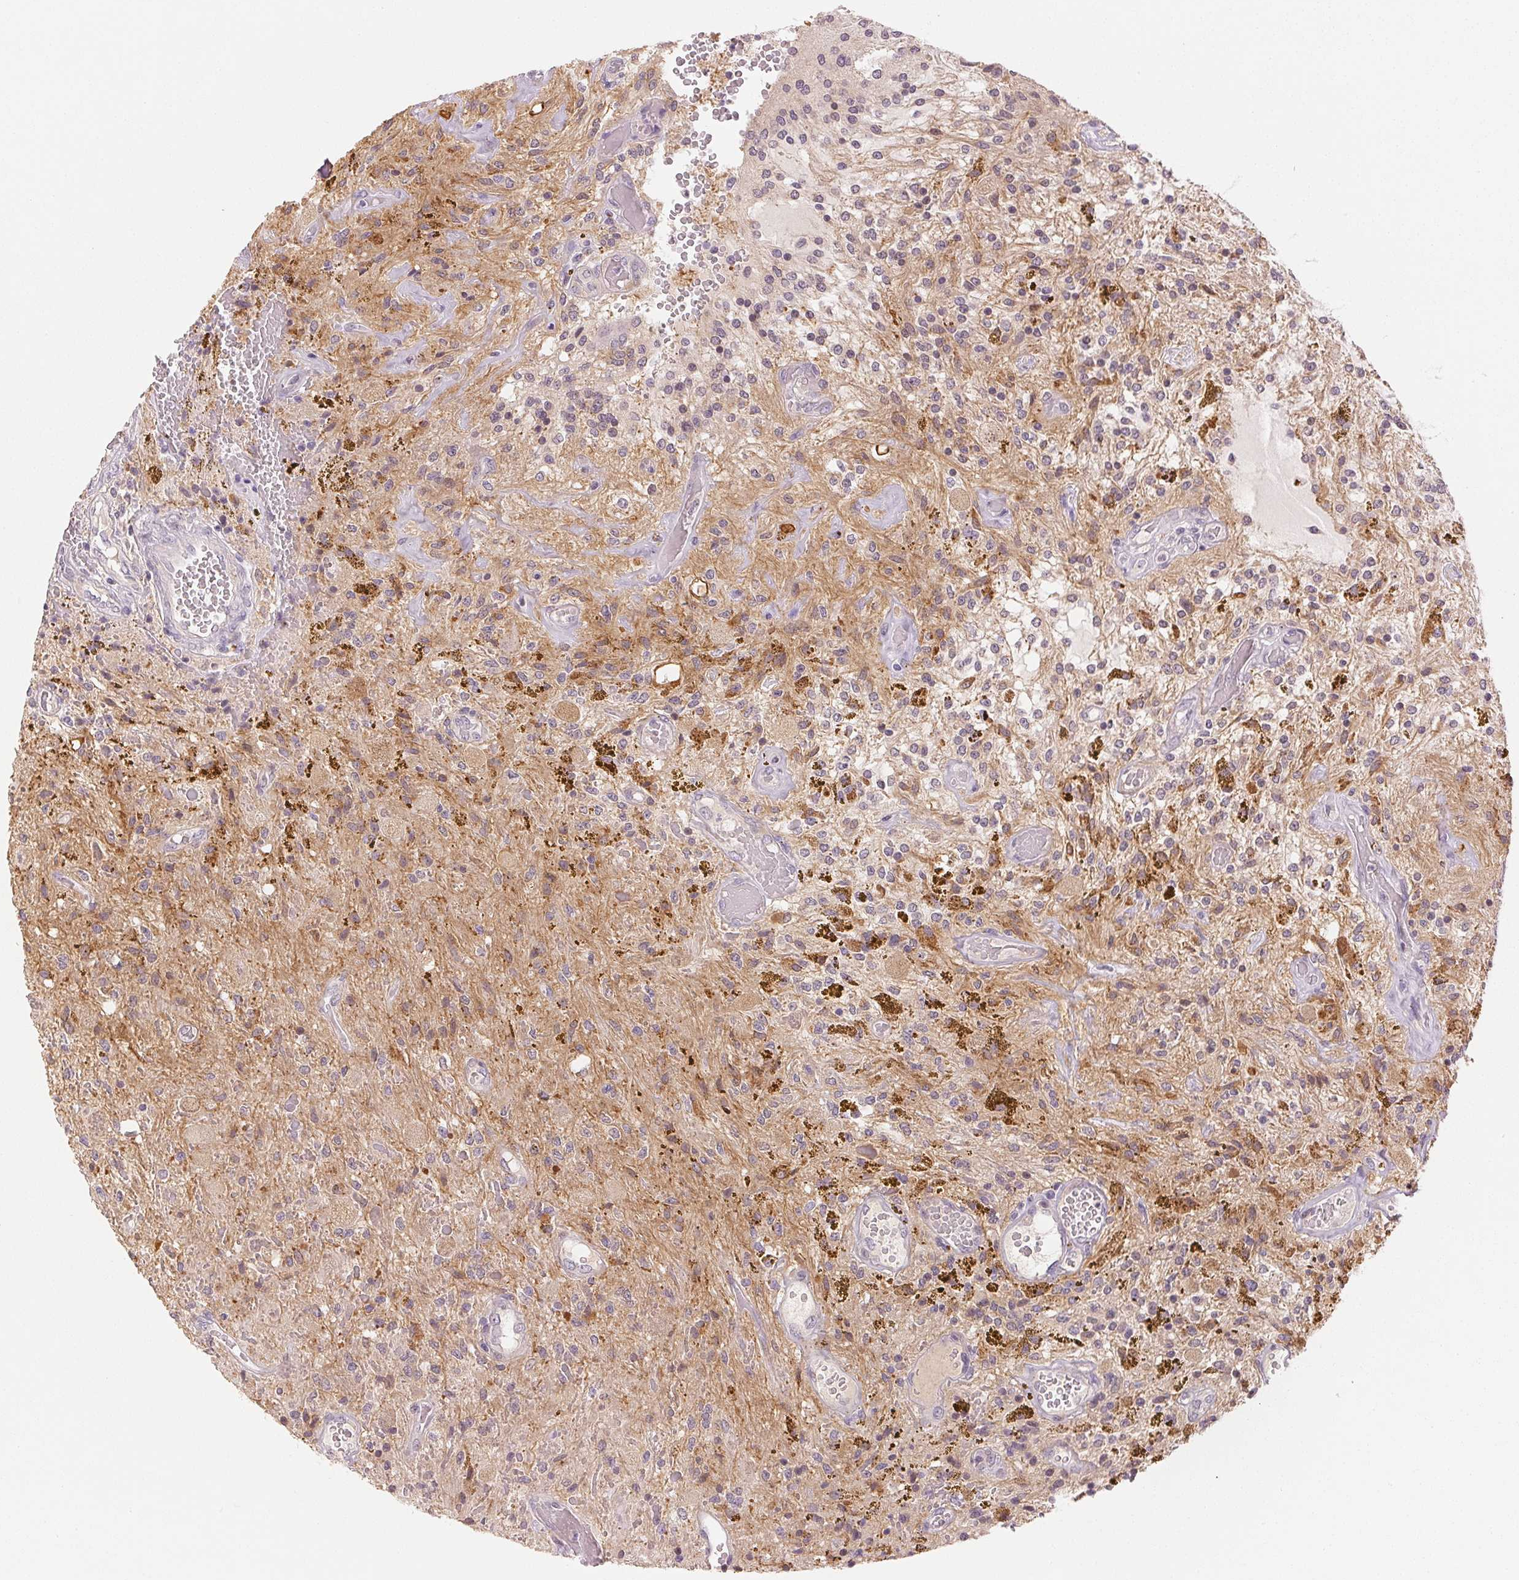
{"staining": {"intensity": "moderate", "quantity": "25%-75%", "location": "cytoplasmic/membranous"}, "tissue": "glioma", "cell_type": "Tumor cells", "image_type": "cancer", "snomed": [{"axis": "morphology", "description": "Glioma, malignant, Low grade"}, {"axis": "topography", "description": "Cerebellum"}], "caption": "The photomicrograph reveals staining of malignant low-grade glioma, revealing moderate cytoplasmic/membranous protein positivity (brown color) within tumor cells. (DAB = brown stain, brightfield microscopy at high magnification).", "gene": "MAP1LC3A", "patient": {"sex": "female", "age": 14}}